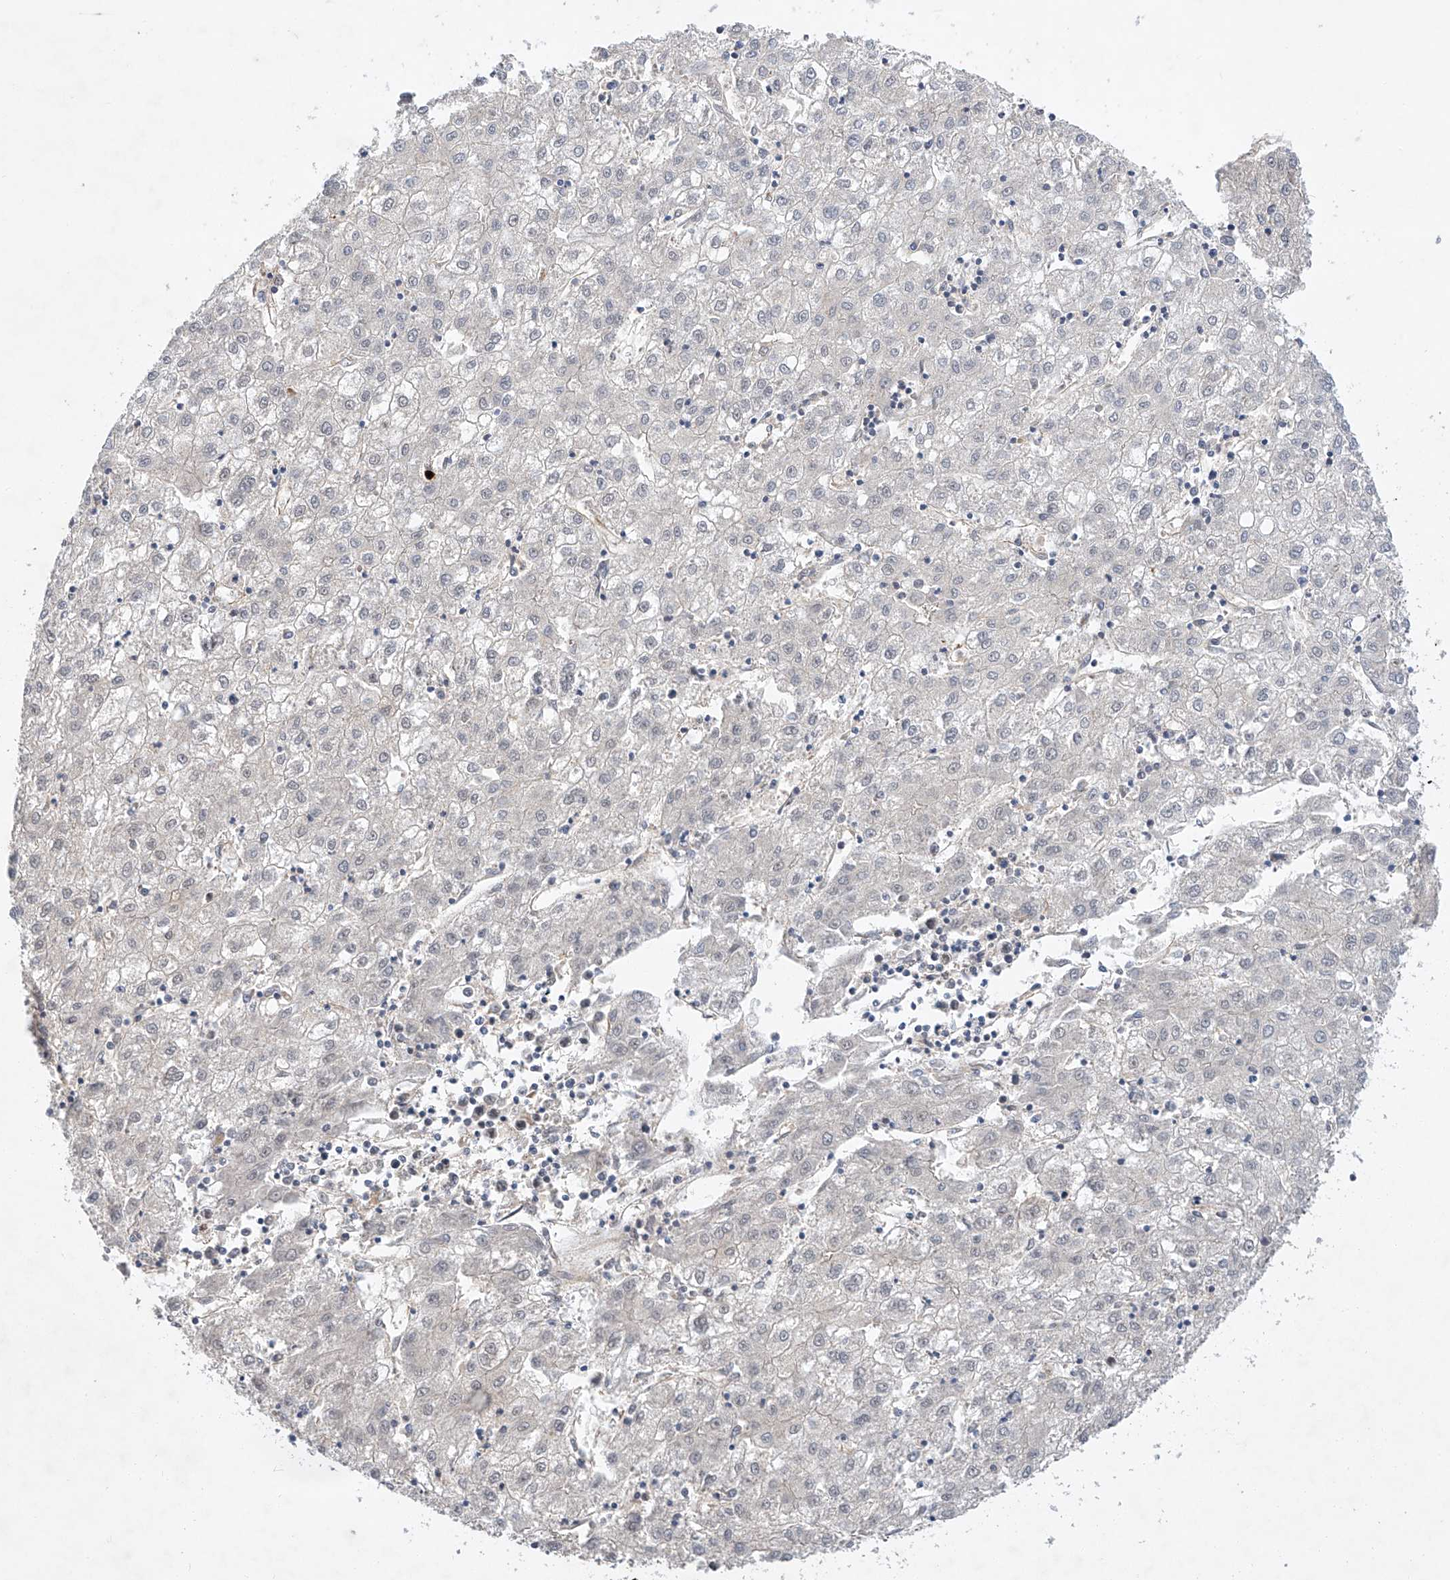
{"staining": {"intensity": "negative", "quantity": "none", "location": "none"}, "tissue": "liver cancer", "cell_type": "Tumor cells", "image_type": "cancer", "snomed": [{"axis": "morphology", "description": "Carcinoma, Hepatocellular, NOS"}, {"axis": "topography", "description": "Liver"}], "caption": "Immunohistochemical staining of liver cancer (hepatocellular carcinoma) exhibits no significant expression in tumor cells.", "gene": "AMD1", "patient": {"sex": "male", "age": 72}}